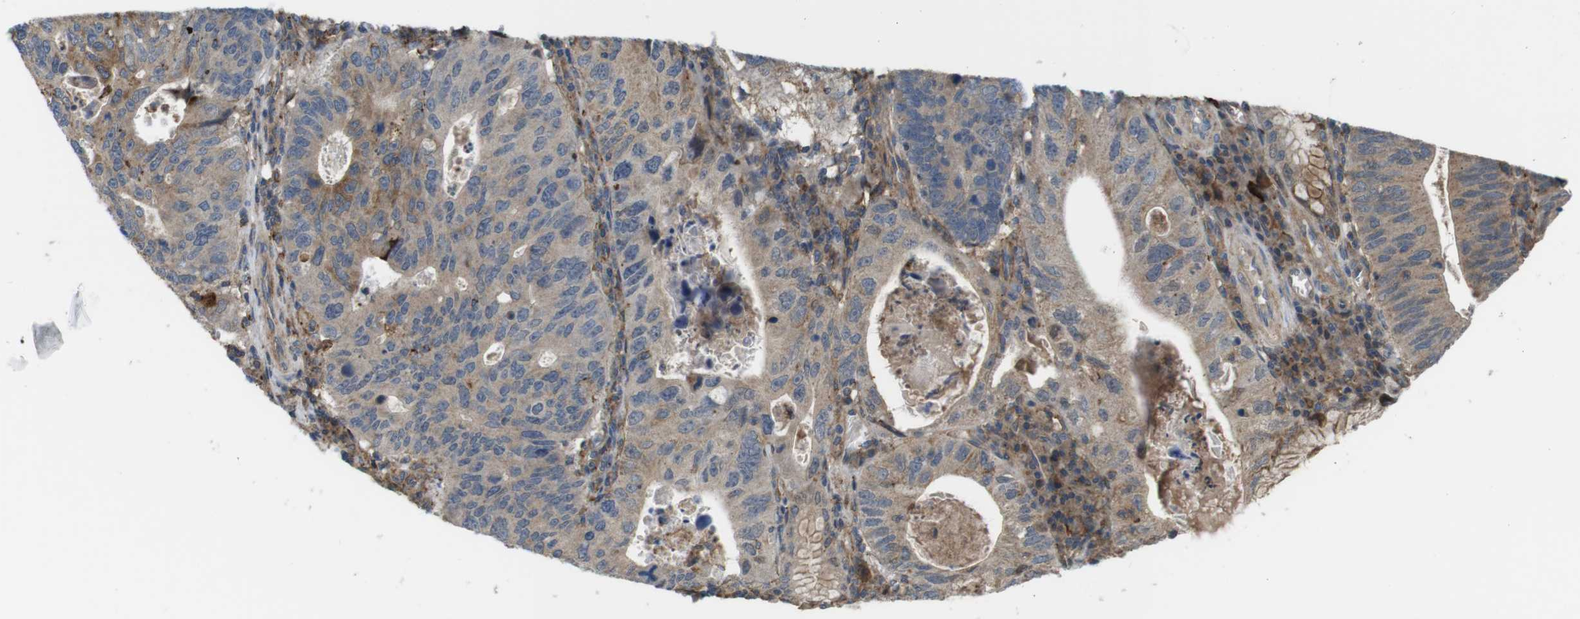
{"staining": {"intensity": "weak", "quantity": ">75%", "location": "cytoplasmic/membranous"}, "tissue": "stomach cancer", "cell_type": "Tumor cells", "image_type": "cancer", "snomed": [{"axis": "morphology", "description": "Adenocarcinoma, NOS"}, {"axis": "topography", "description": "Stomach"}], "caption": "A brown stain labels weak cytoplasmic/membranous expression of a protein in stomach adenocarcinoma tumor cells. (DAB (3,3'-diaminobenzidine) IHC with brightfield microscopy, high magnification).", "gene": "DDAH2", "patient": {"sex": "male", "age": 59}}